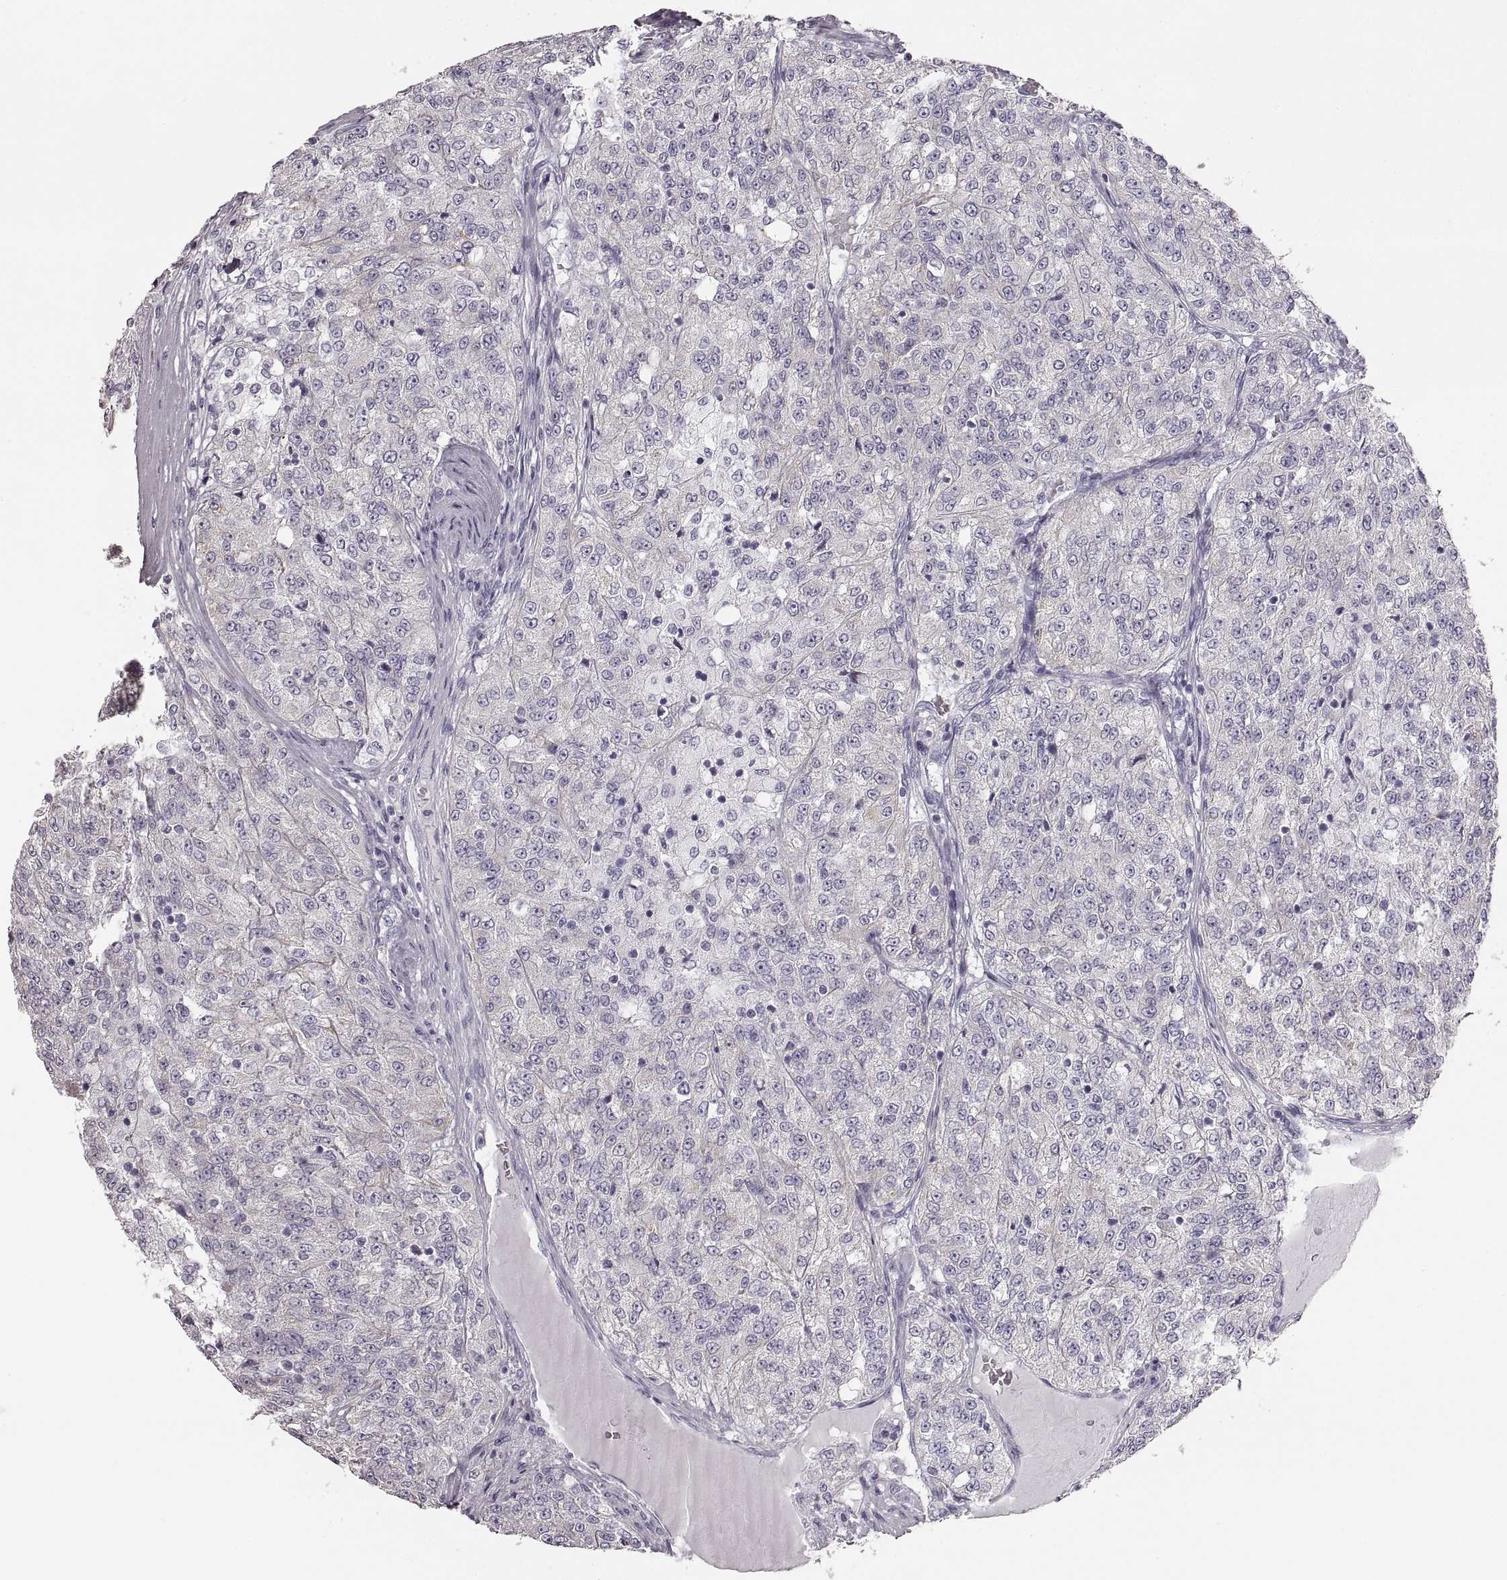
{"staining": {"intensity": "weak", "quantity": "25%-75%", "location": "cytoplasmic/membranous"}, "tissue": "renal cancer", "cell_type": "Tumor cells", "image_type": "cancer", "snomed": [{"axis": "morphology", "description": "Adenocarcinoma, NOS"}, {"axis": "topography", "description": "Kidney"}], "caption": "IHC photomicrograph of neoplastic tissue: renal cancer (adenocarcinoma) stained using immunohistochemistry (IHC) shows low levels of weak protein expression localized specifically in the cytoplasmic/membranous of tumor cells, appearing as a cytoplasmic/membranous brown color.", "gene": "RDH13", "patient": {"sex": "female", "age": 63}}